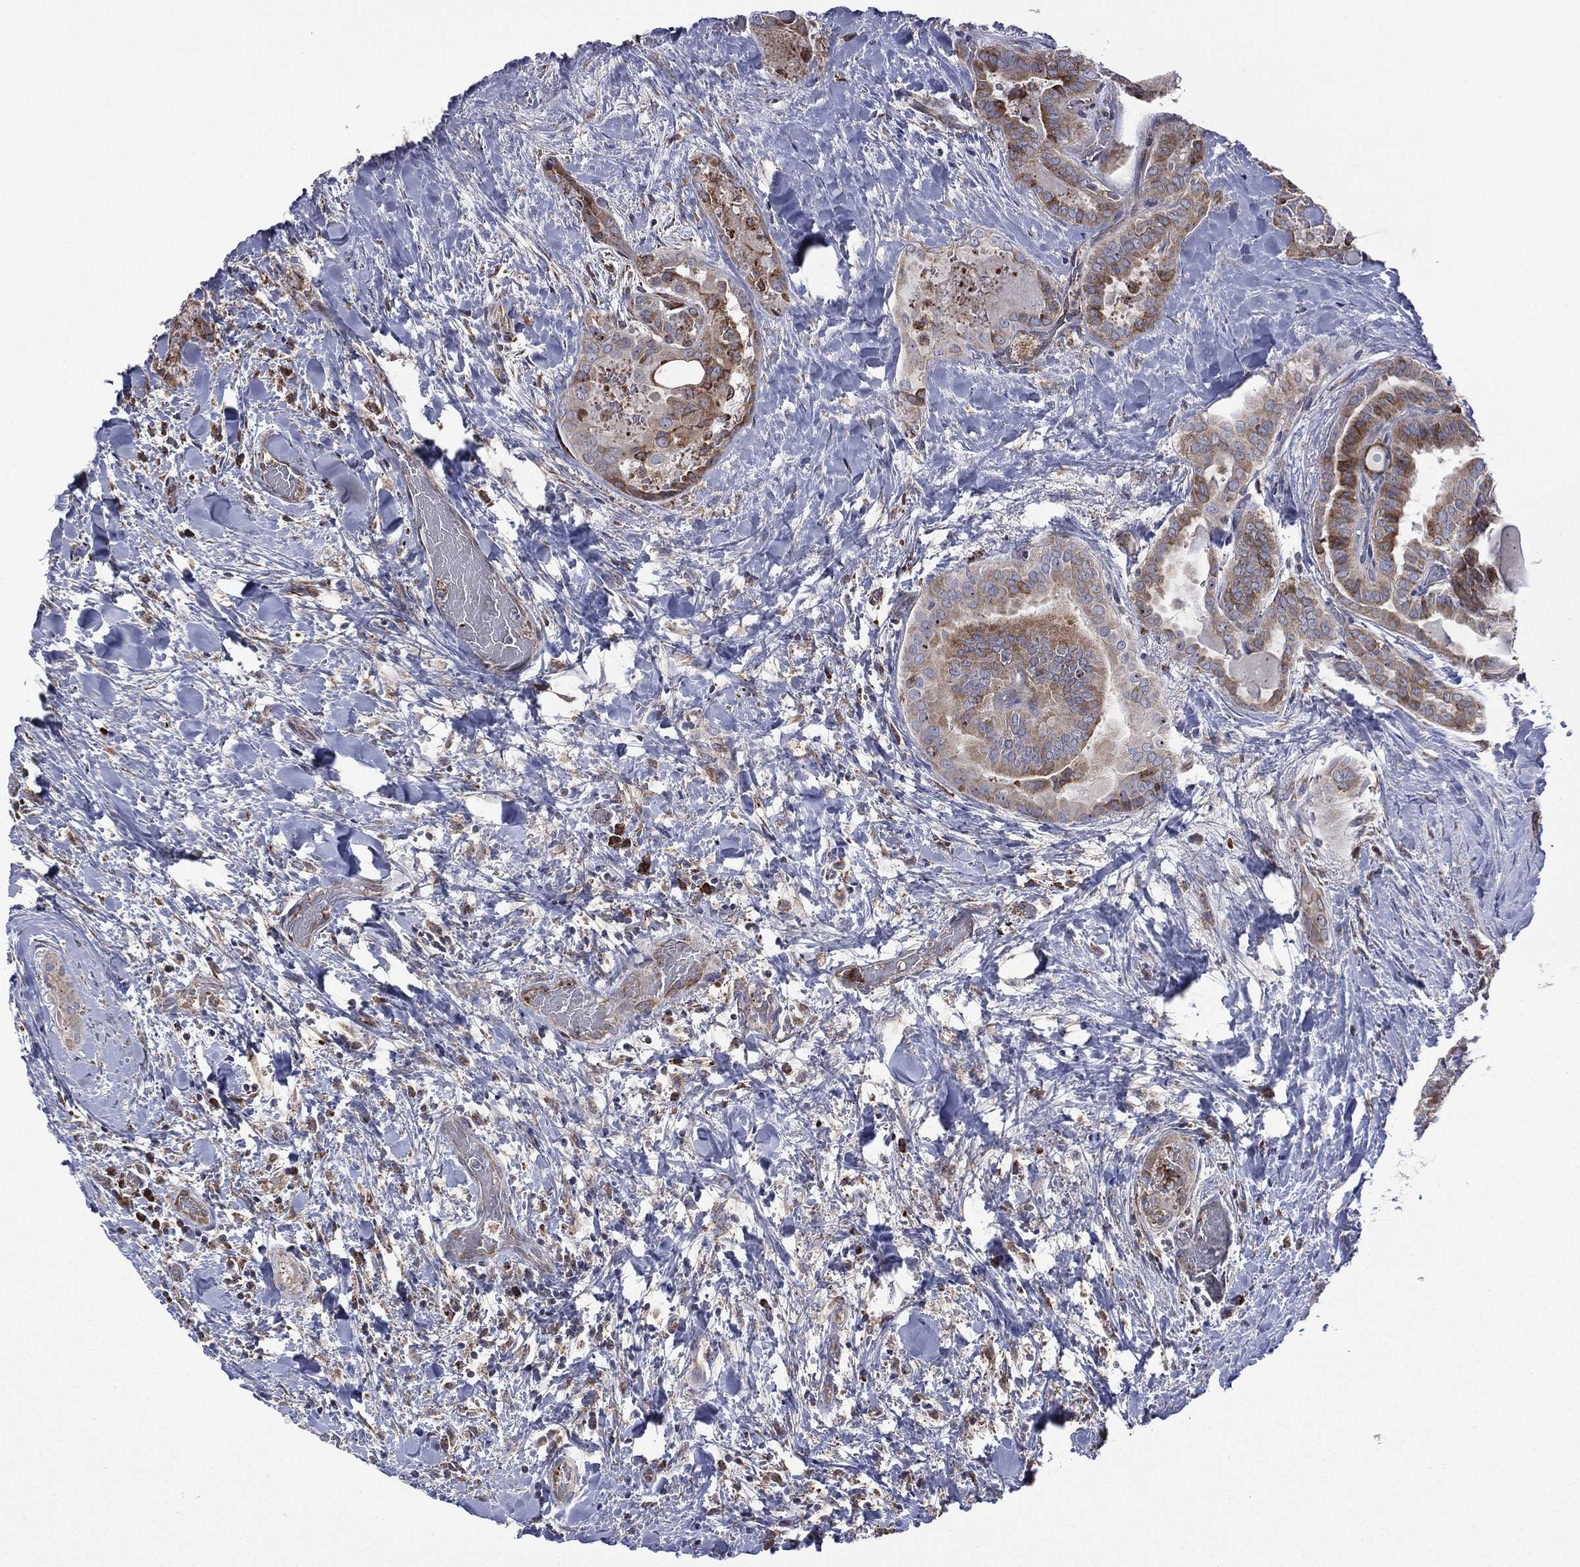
{"staining": {"intensity": "strong", "quantity": "25%-75%", "location": "cytoplasmic/membranous"}, "tissue": "thyroid cancer", "cell_type": "Tumor cells", "image_type": "cancer", "snomed": [{"axis": "morphology", "description": "Papillary adenocarcinoma, NOS"}, {"axis": "topography", "description": "Thyroid gland"}], "caption": "High-power microscopy captured an immunohistochemistry histopathology image of thyroid cancer, revealing strong cytoplasmic/membranous expression in about 25%-75% of tumor cells. The staining was performed using DAB, with brown indicating positive protein expression. Nuclei are stained blue with hematoxylin.", "gene": "C20orf96", "patient": {"sex": "female", "age": 39}}